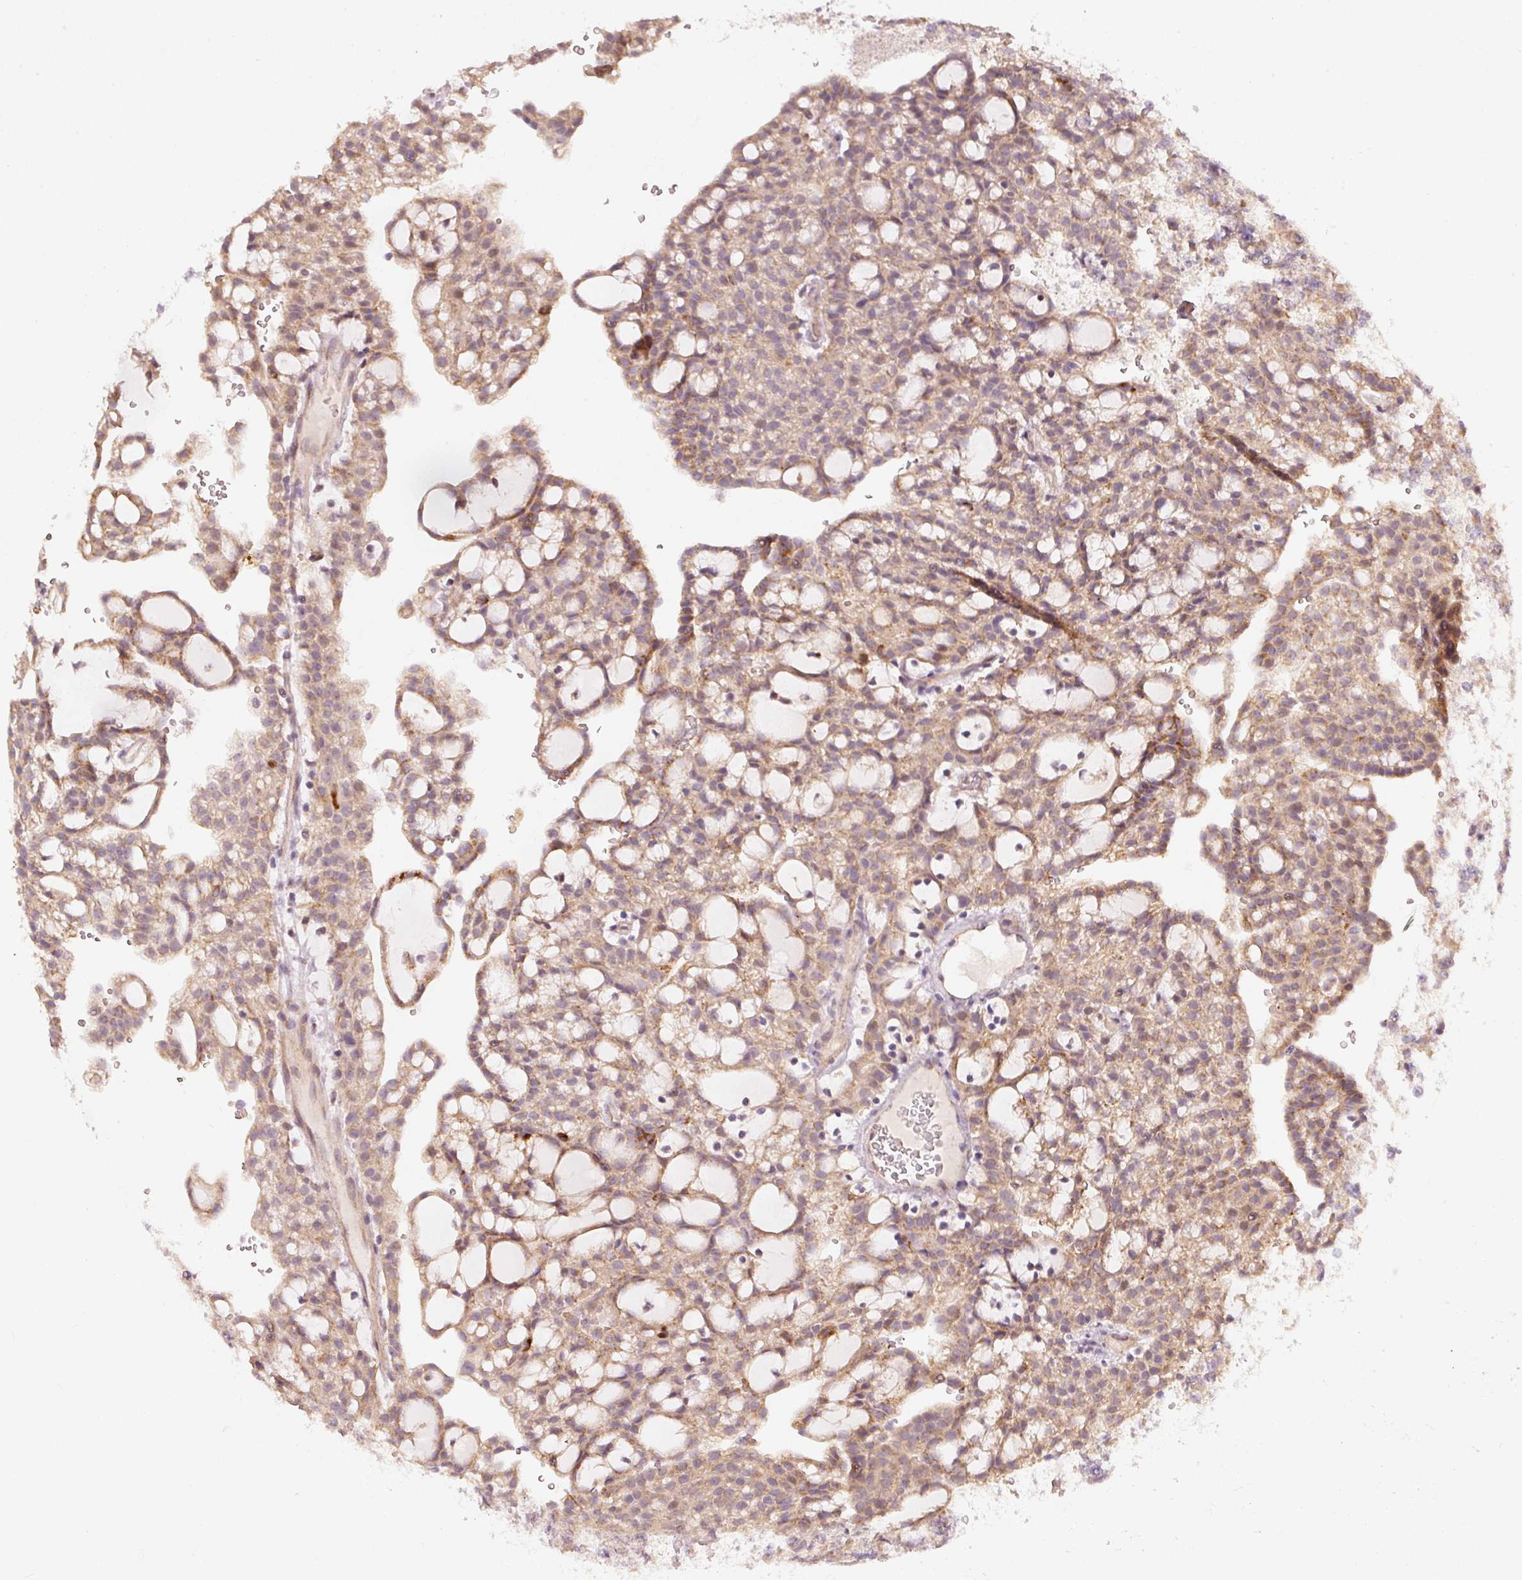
{"staining": {"intensity": "moderate", "quantity": ">75%", "location": "cytoplasmic/membranous"}, "tissue": "renal cancer", "cell_type": "Tumor cells", "image_type": "cancer", "snomed": [{"axis": "morphology", "description": "Adenocarcinoma, NOS"}, {"axis": "topography", "description": "Kidney"}], "caption": "Moderate cytoplasmic/membranous positivity is appreciated in approximately >75% of tumor cells in renal adenocarcinoma.", "gene": "ARHGAP22", "patient": {"sex": "male", "age": 63}}